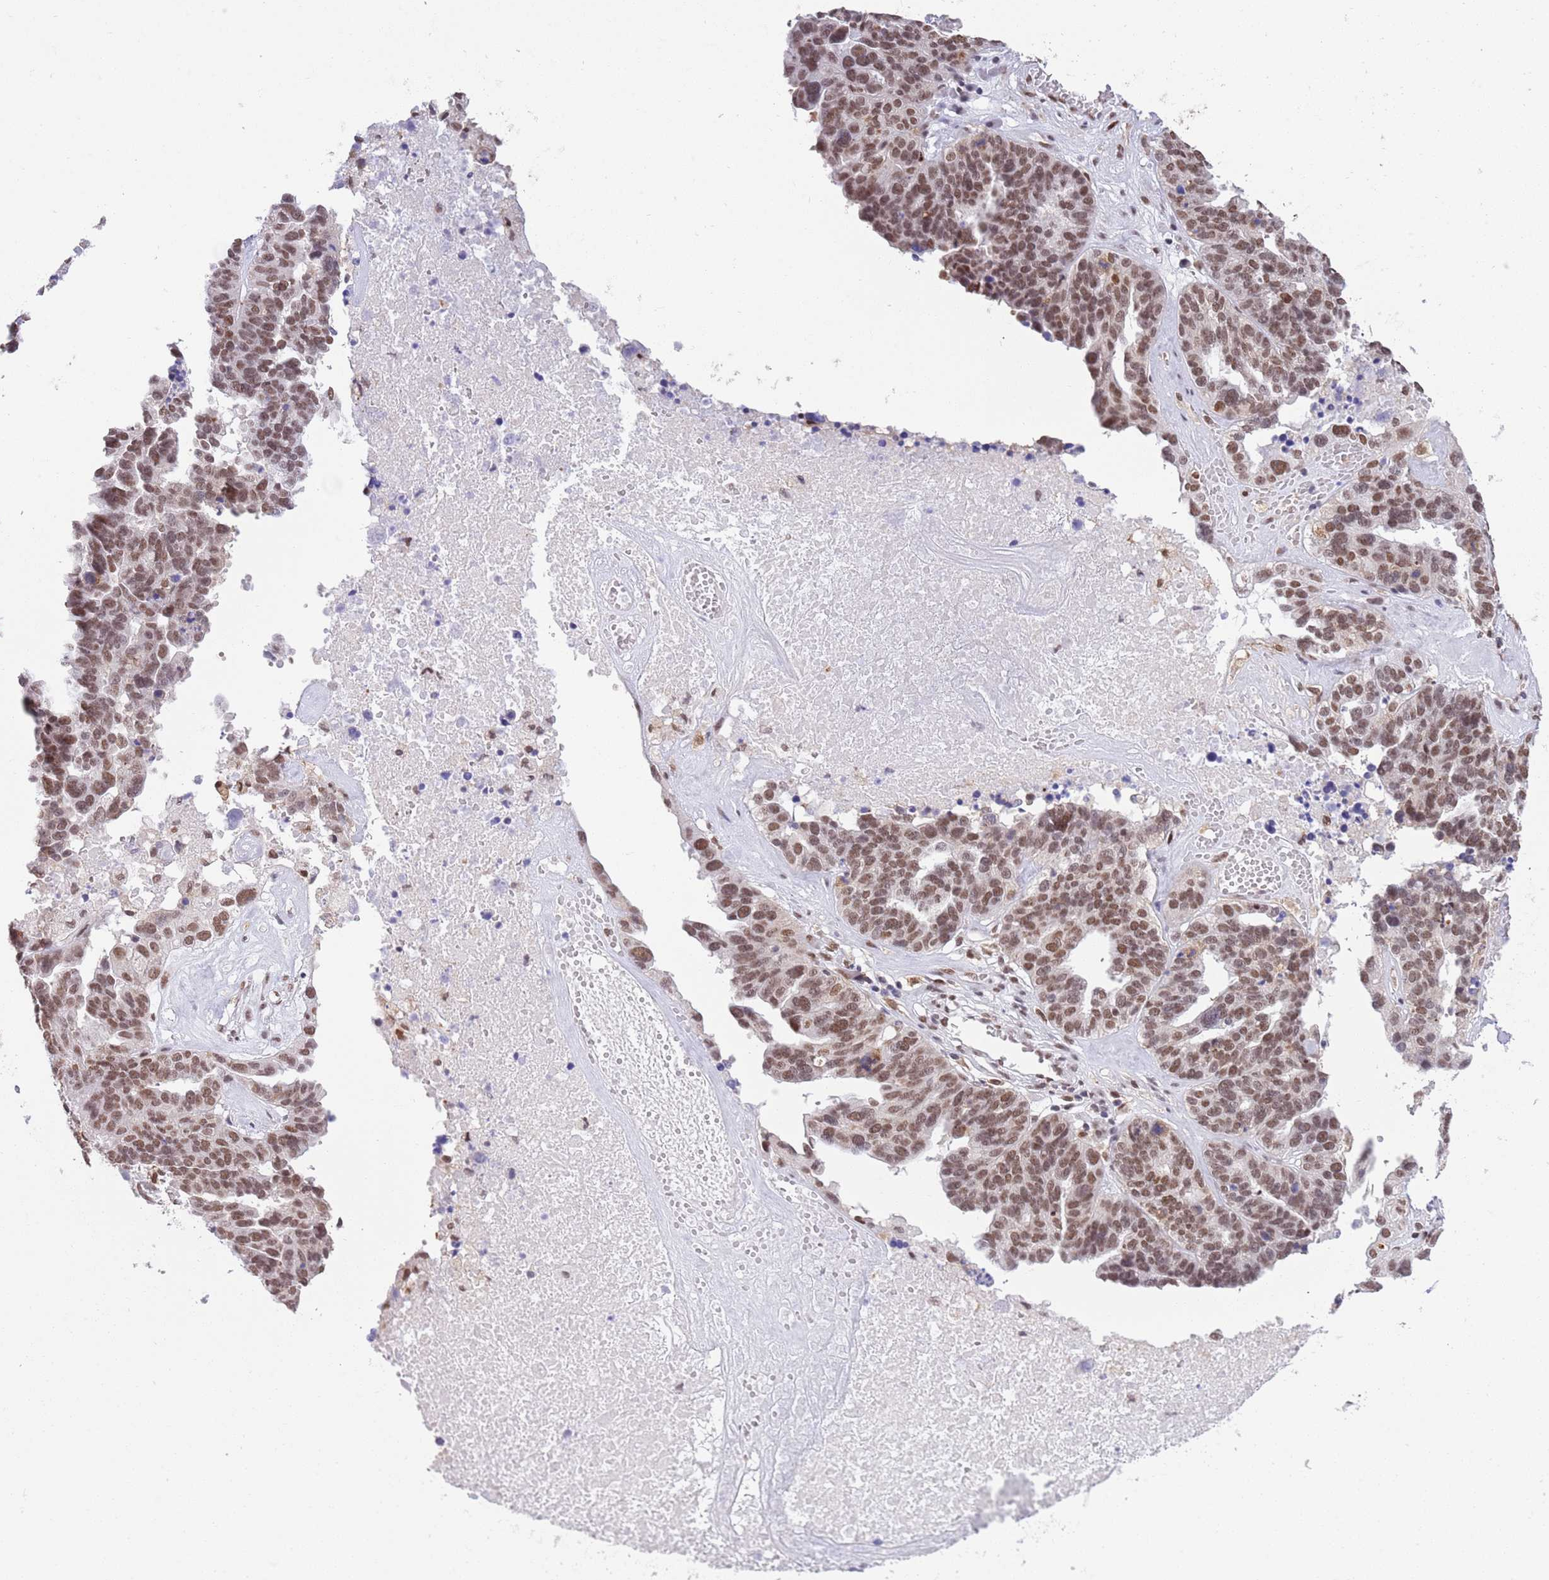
{"staining": {"intensity": "moderate", "quantity": ">75%", "location": "nuclear"}, "tissue": "ovarian cancer", "cell_type": "Tumor cells", "image_type": "cancer", "snomed": [{"axis": "morphology", "description": "Cystadenocarcinoma, serous, NOS"}, {"axis": "topography", "description": "Ovary"}], "caption": "Protein analysis of ovarian cancer (serous cystadenocarcinoma) tissue reveals moderate nuclear positivity in about >75% of tumor cells.", "gene": "TRIM32", "patient": {"sex": "female", "age": 59}}